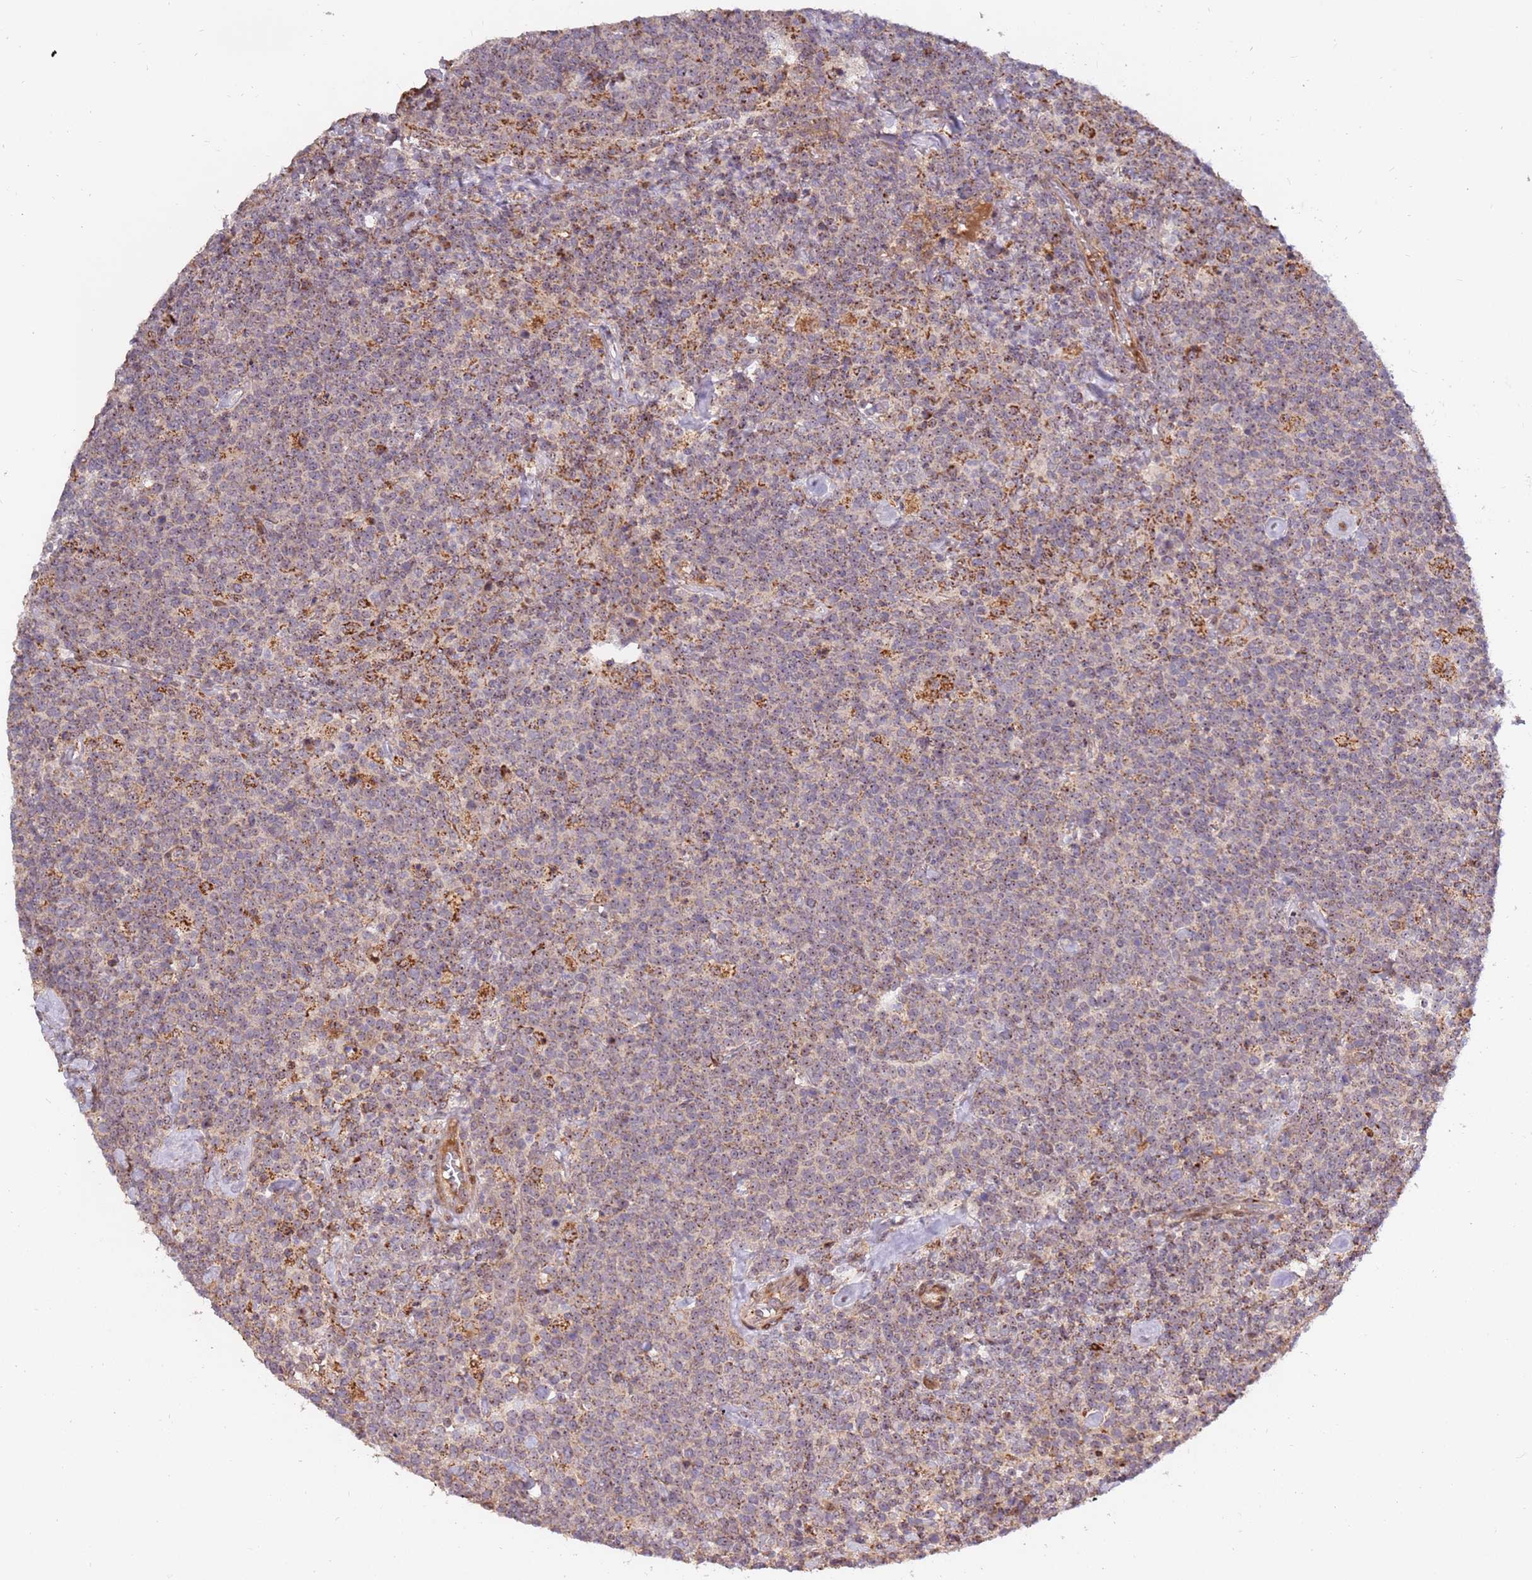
{"staining": {"intensity": "weak", "quantity": "25%-75%", "location": "cytoplasmic/membranous"}, "tissue": "lymphoma", "cell_type": "Tumor cells", "image_type": "cancer", "snomed": [{"axis": "morphology", "description": "Malignant lymphoma, non-Hodgkin's type, High grade"}, {"axis": "topography", "description": "Lymph node"}], "caption": "Tumor cells demonstrate weak cytoplasmic/membranous expression in approximately 25%-75% of cells in high-grade malignant lymphoma, non-Hodgkin's type.", "gene": "KIF25", "patient": {"sex": "male", "age": 61}}